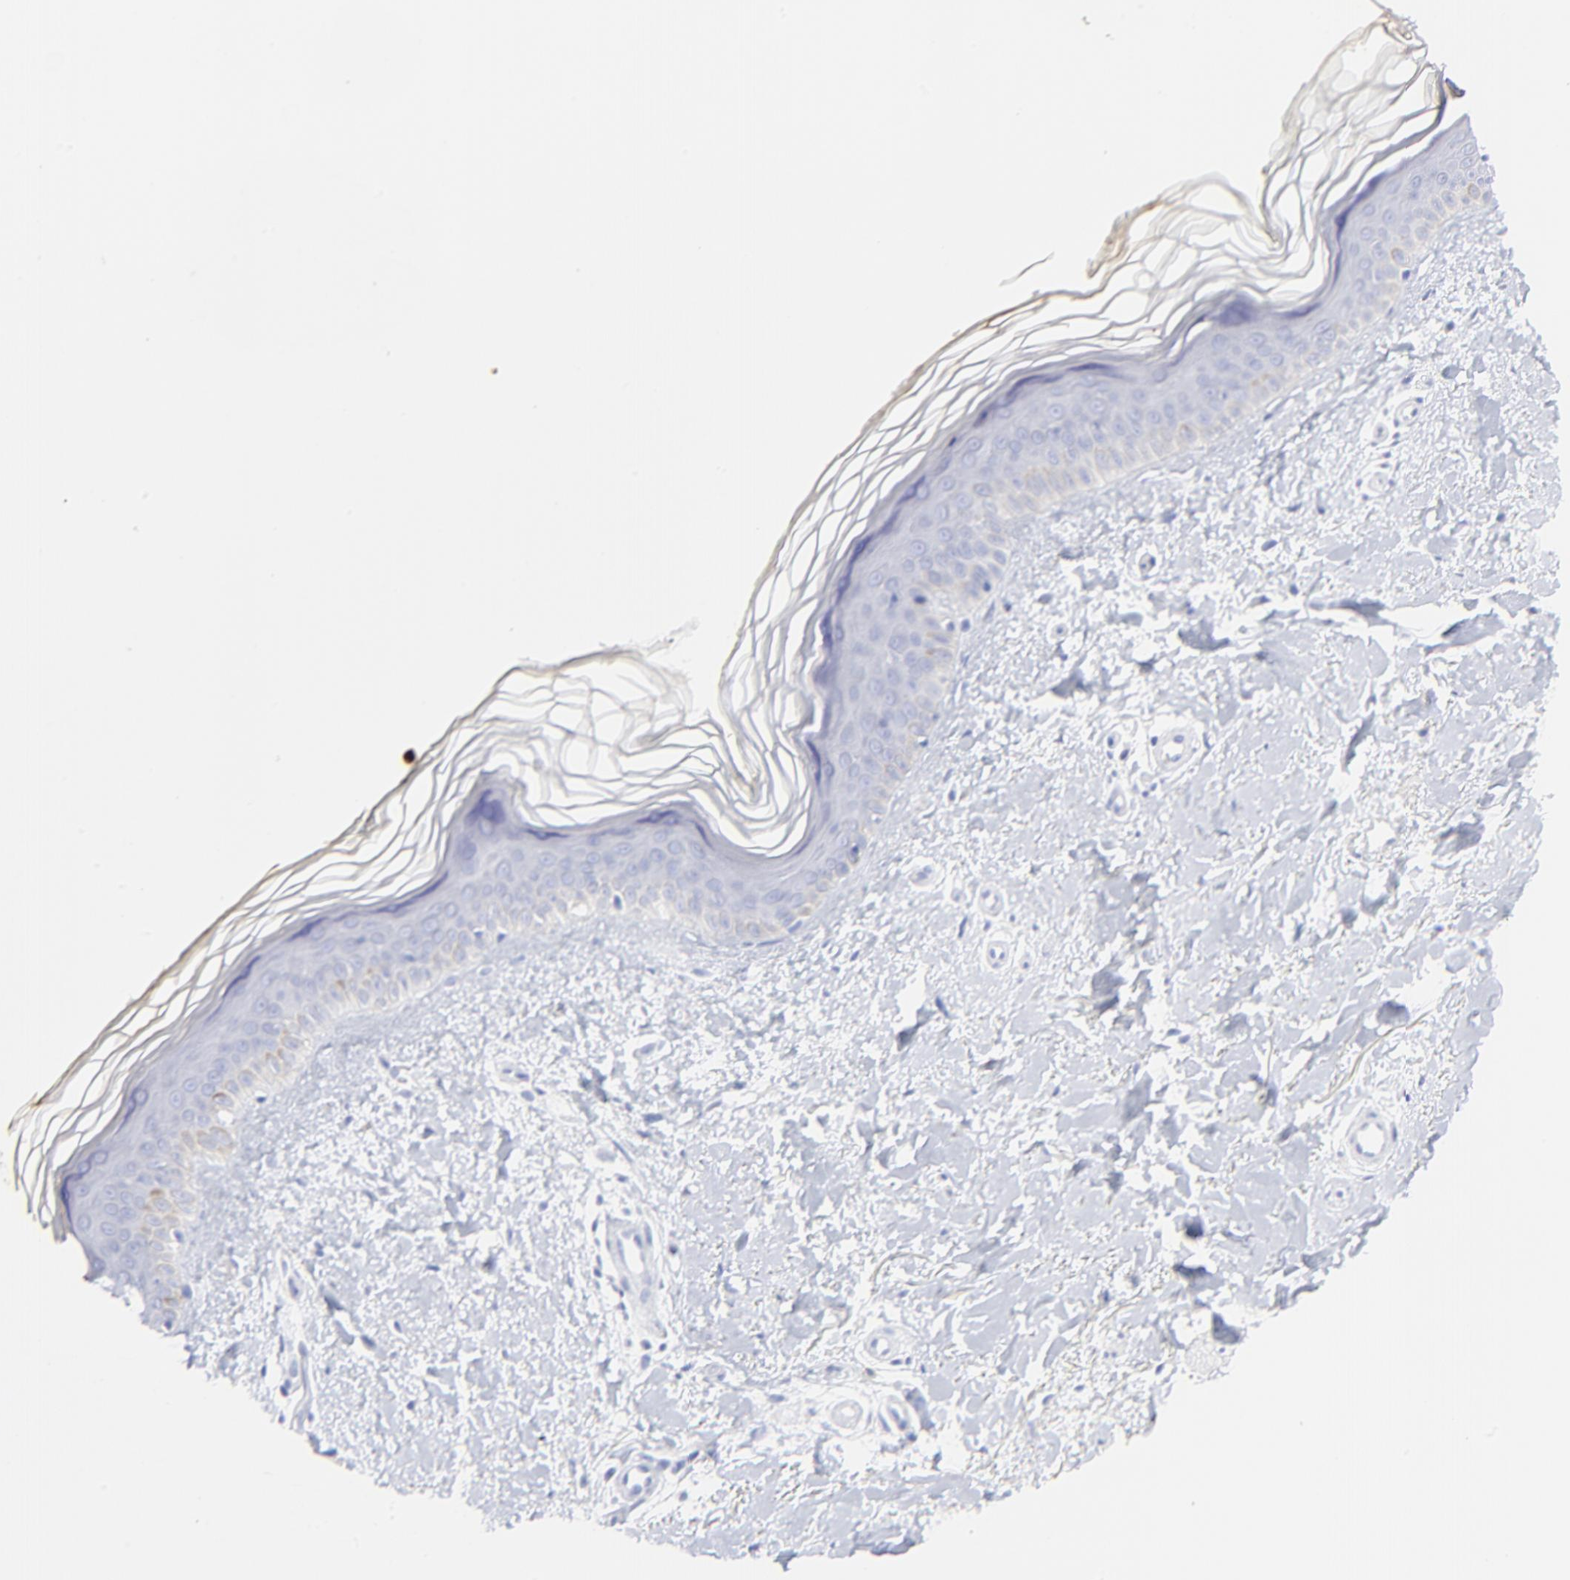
{"staining": {"intensity": "negative", "quantity": "none", "location": "none"}, "tissue": "skin", "cell_type": "Fibroblasts", "image_type": "normal", "snomed": [{"axis": "morphology", "description": "Normal tissue, NOS"}, {"axis": "topography", "description": "Skin"}], "caption": "A high-resolution image shows immunohistochemistry (IHC) staining of normal skin, which demonstrates no significant expression in fibroblasts.", "gene": "S100A12", "patient": {"sex": "female", "age": 19}}